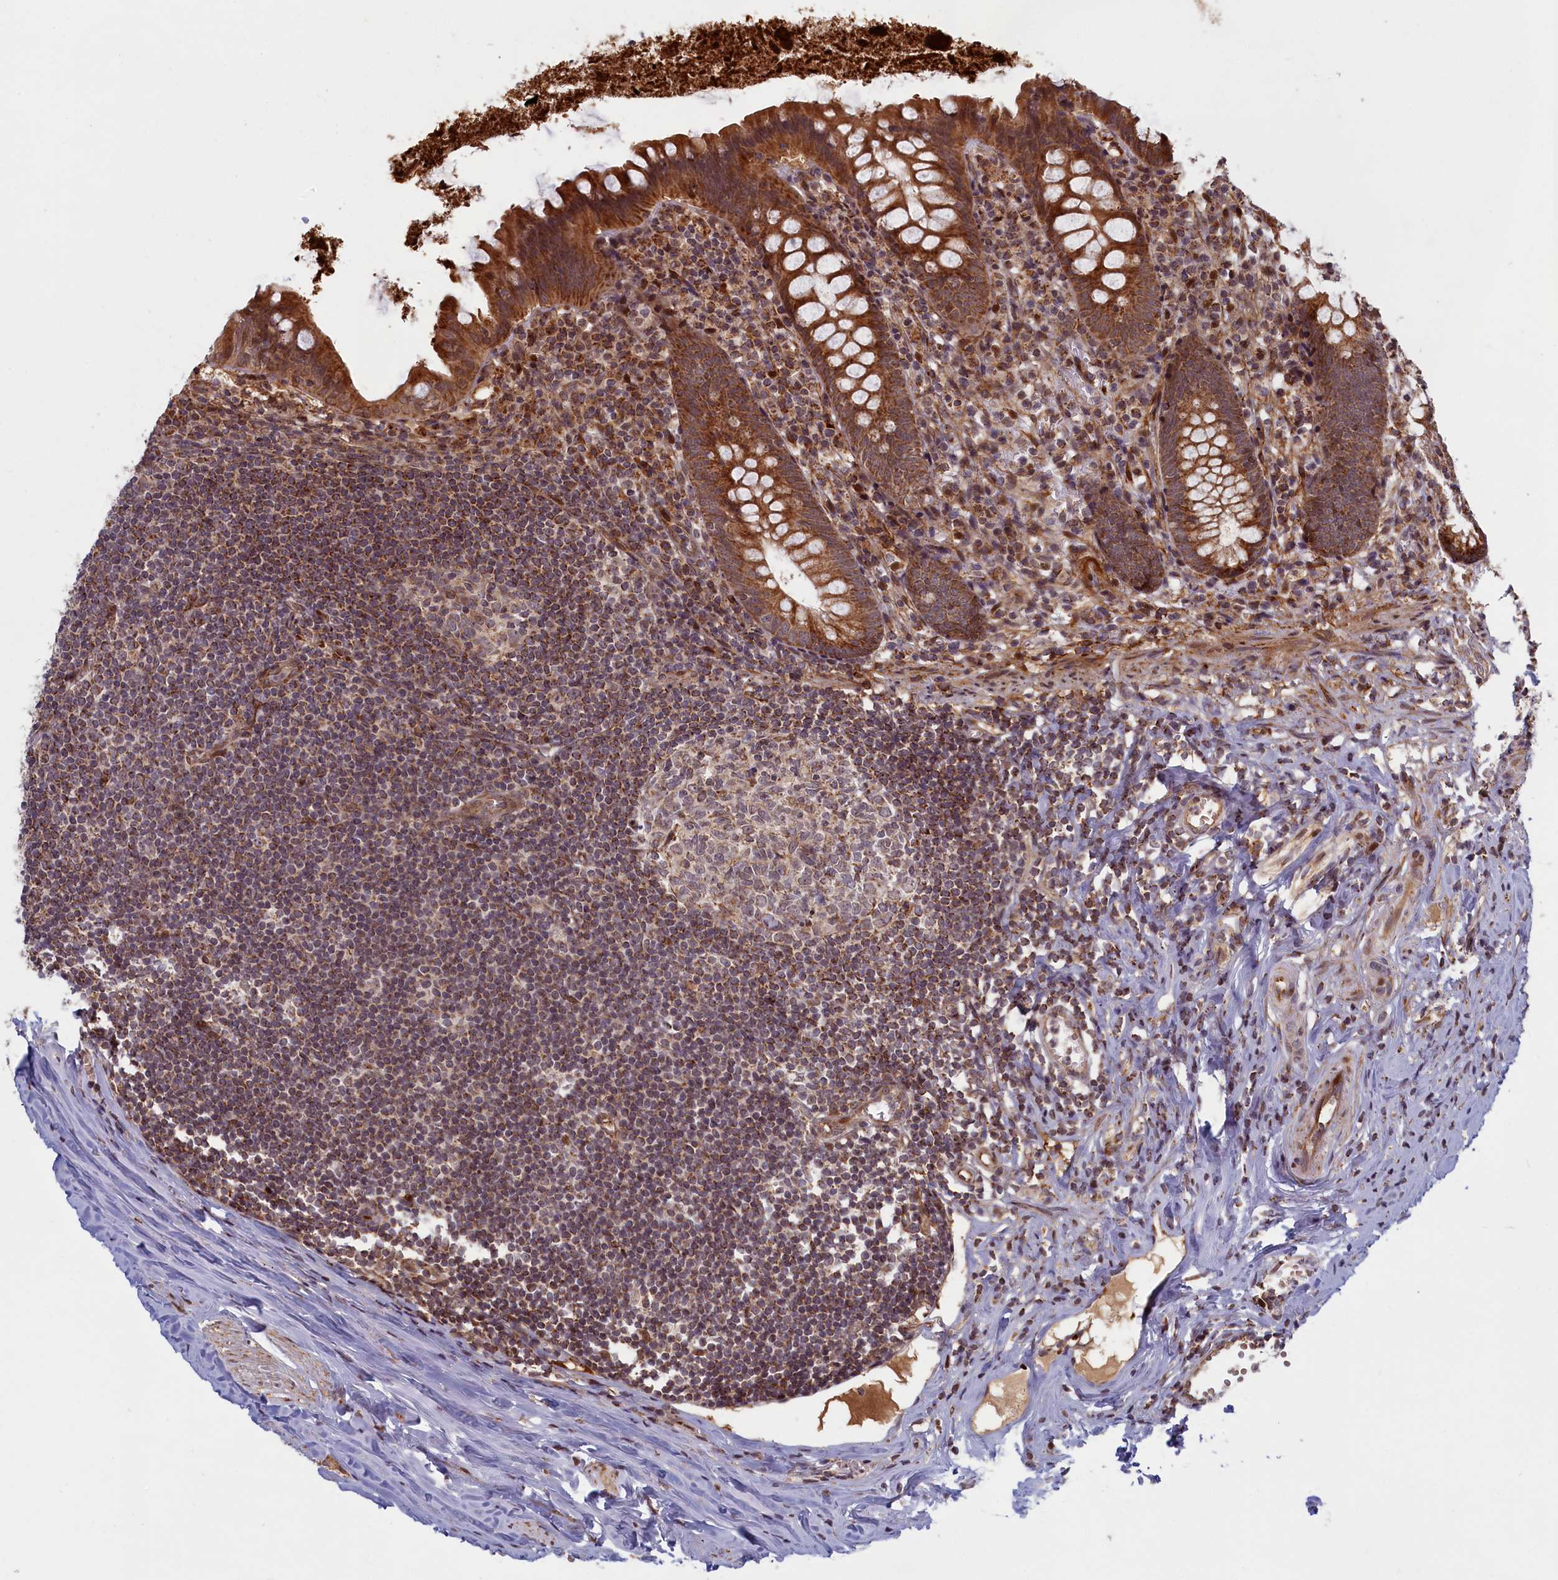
{"staining": {"intensity": "strong", "quantity": ">75%", "location": "cytoplasmic/membranous"}, "tissue": "appendix", "cell_type": "Glandular cells", "image_type": "normal", "snomed": [{"axis": "morphology", "description": "Normal tissue, NOS"}, {"axis": "topography", "description": "Appendix"}], "caption": "Immunohistochemistry (IHC) of benign appendix demonstrates high levels of strong cytoplasmic/membranous staining in approximately >75% of glandular cells. Immunohistochemistry (IHC) stains the protein in brown and the nuclei are stained blue.", "gene": "PLA2G10", "patient": {"sex": "female", "age": 51}}